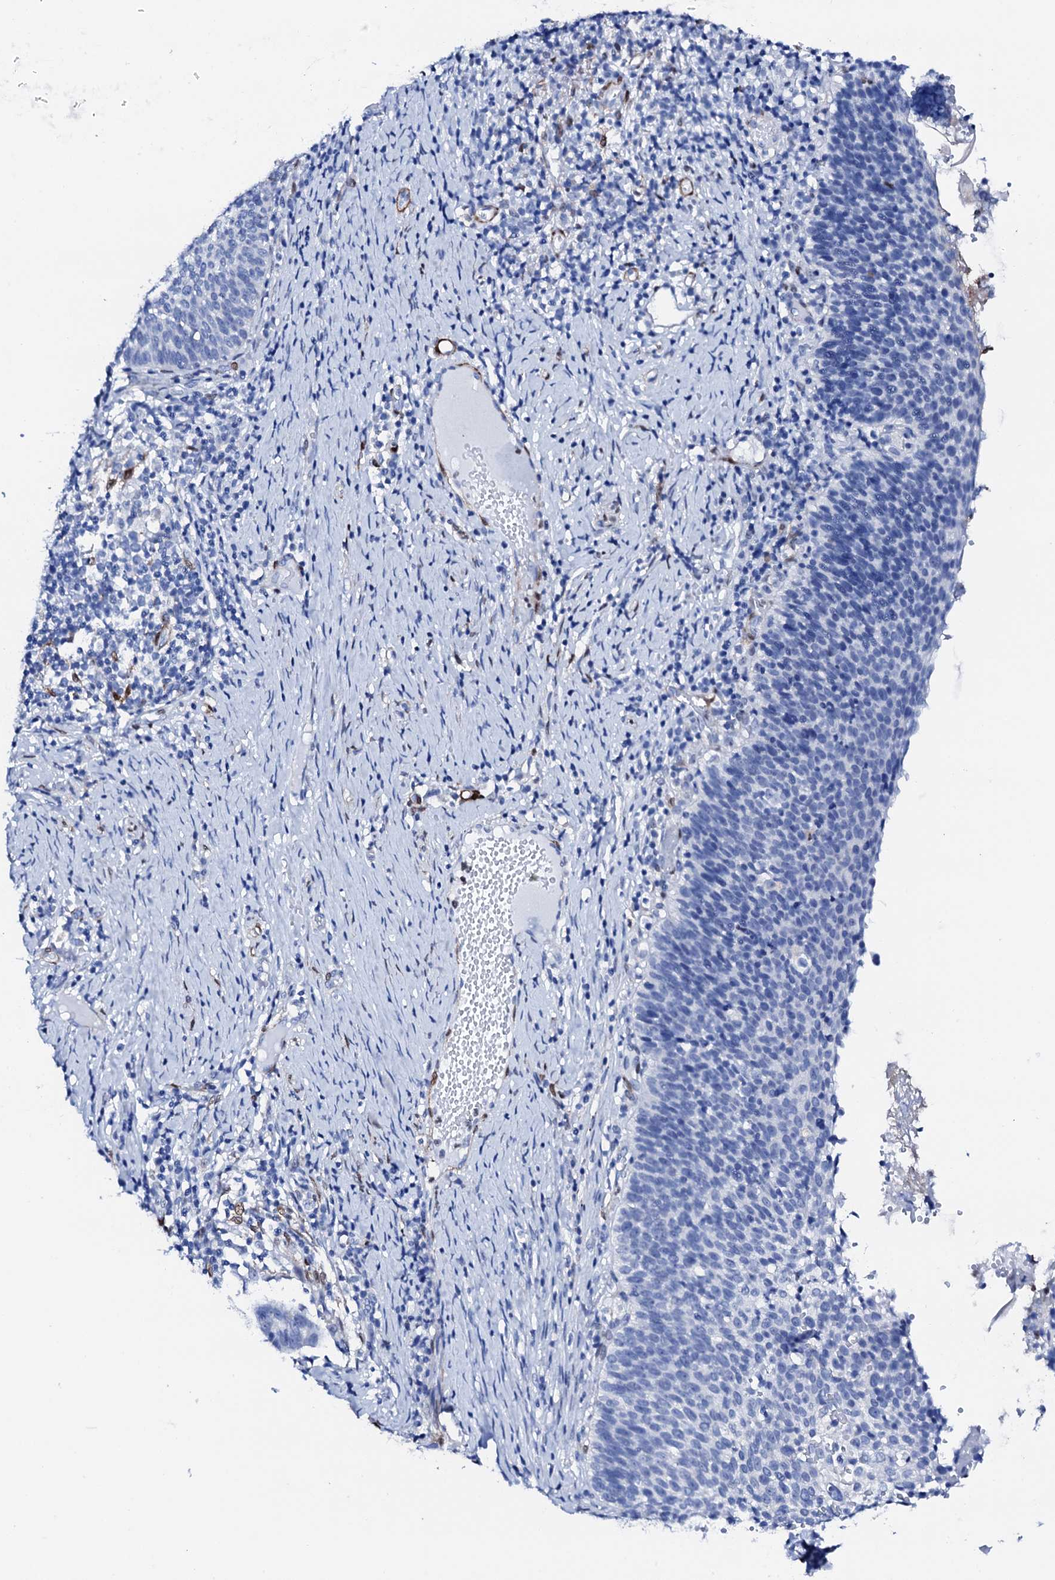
{"staining": {"intensity": "negative", "quantity": "none", "location": "none"}, "tissue": "cervical cancer", "cell_type": "Tumor cells", "image_type": "cancer", "snomed": [{"axis": "morphology", "description": "Normal tissue, NOS"}, {"axis": "morphology", "description": "Squamous cell carcinoma, NOS"}, {"axis": "topography", "description": "Cervix"}], "caption": "The image displays no staining of tumor cells in cervical cancer (squamous cell carcinoma). (DAB immunohistochemistry, high magnification).", "gene": "NRIP2", "patient": {"sex": "female", "age": 39}}